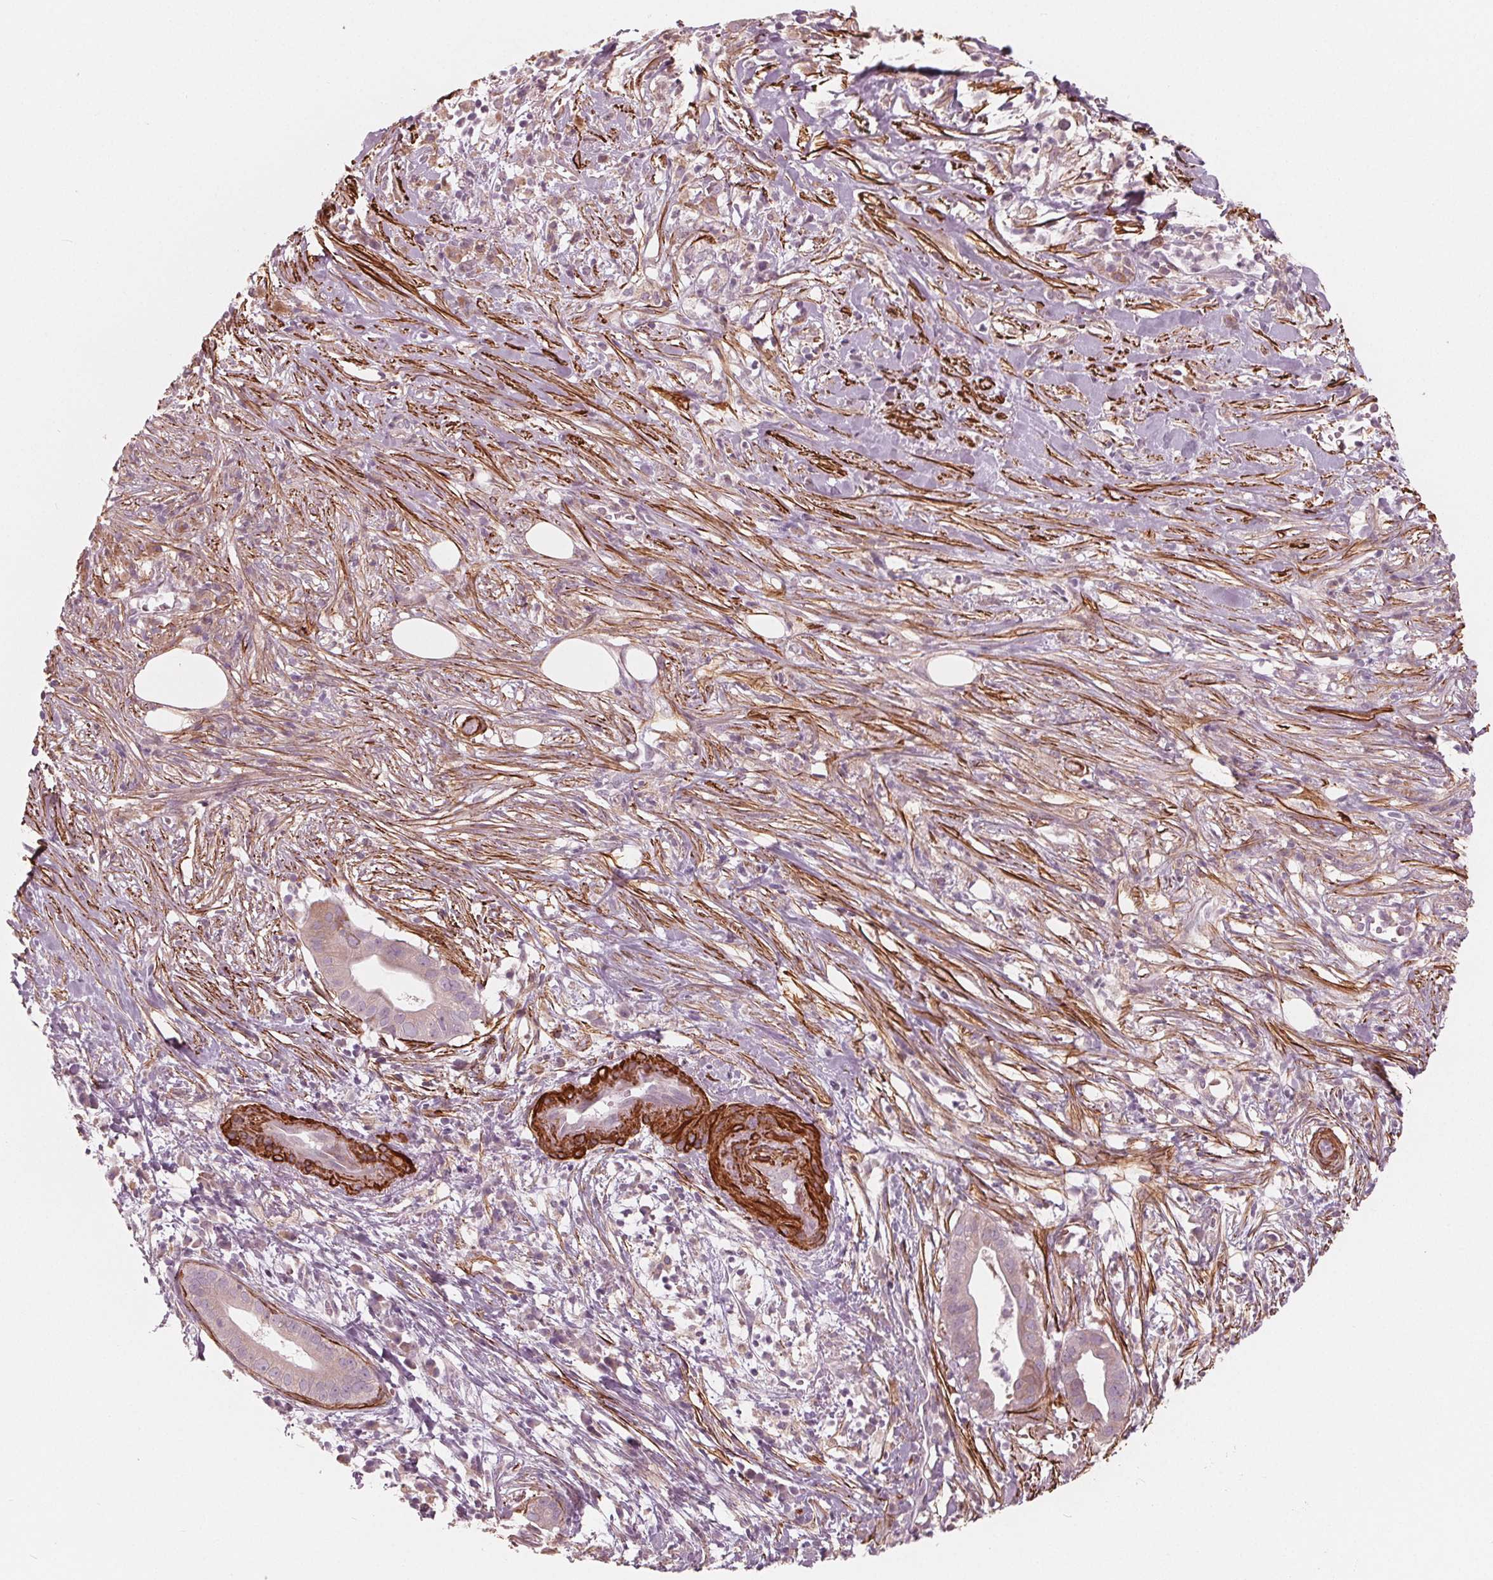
{"staining": {"intensity": "negative", "quantity": "none", "location": "none"}, "tissue": "pancreatic cancer", "cell_type": "Tumor cells", "image_type": "cancer", "snomed": [{"axis": "morphology", "description": "Adenocarcinoma, NOS"}, {"axis": "topography", "description": "Pancreas"}], "caption": "High power microscopy micrograph of an IHC micrograph of pancreatic cancer (adenocarcinoma), revealing no significant positivity in tumor cells.", "gene": "MIER3", "patient": {"sex": "male", "age": 61}}